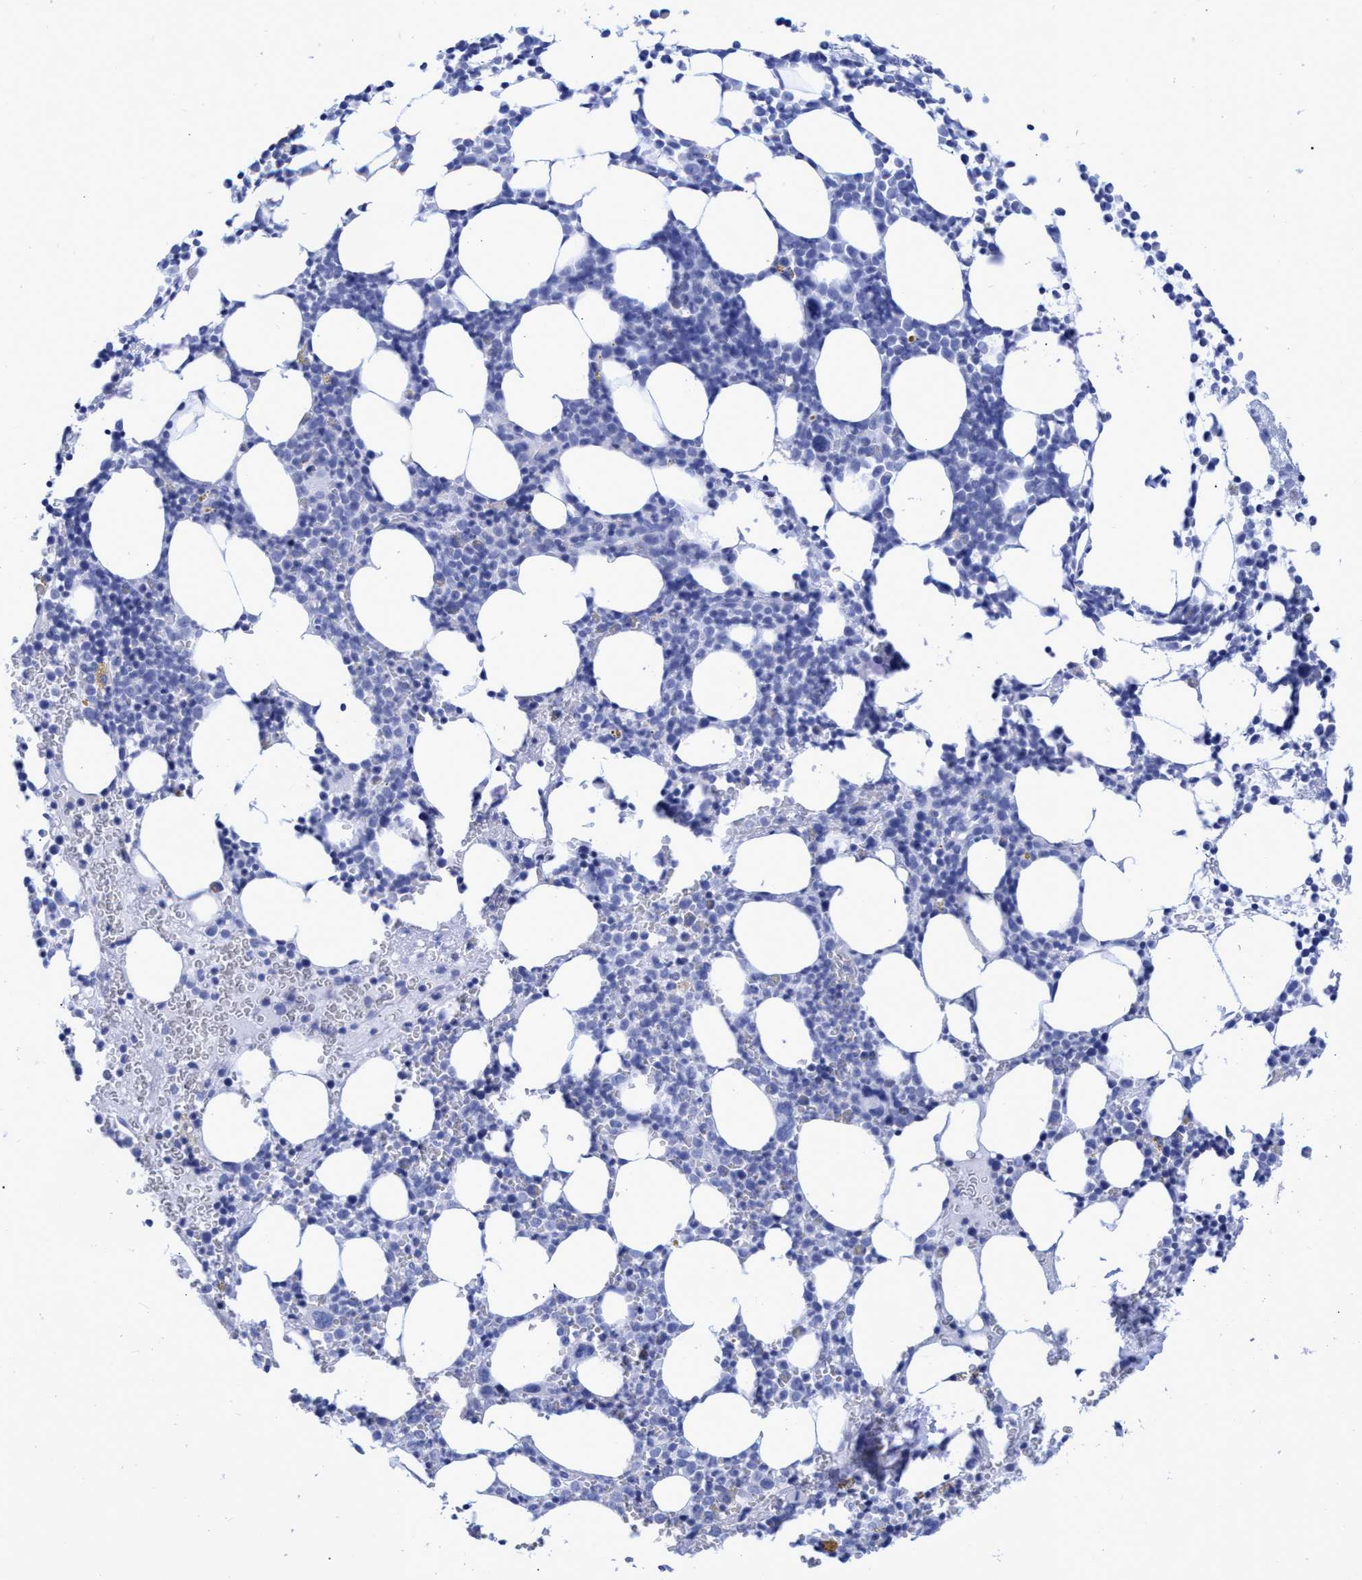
{"staining": {"intensity": "negative", "quantity": "none", "location": "none"}, "tissue": "bone marrow", "cell_type": "Hematopoietic cells", "image_type": "normal", "snomed": [{"axis": "morphology", "description": "Normal tissue, NOS"}, {"axis": "morphology", "description": "Inflammation, NOS"}, {"axis": "topography", "description": "Bone marrow"}], "caption": "Immunohistochemistry (IHC) of normal human bone marrow displays no staining in hematopoietic cells.", "gene": "INSL6", "patient": {"sex": "female", "age": 67}}